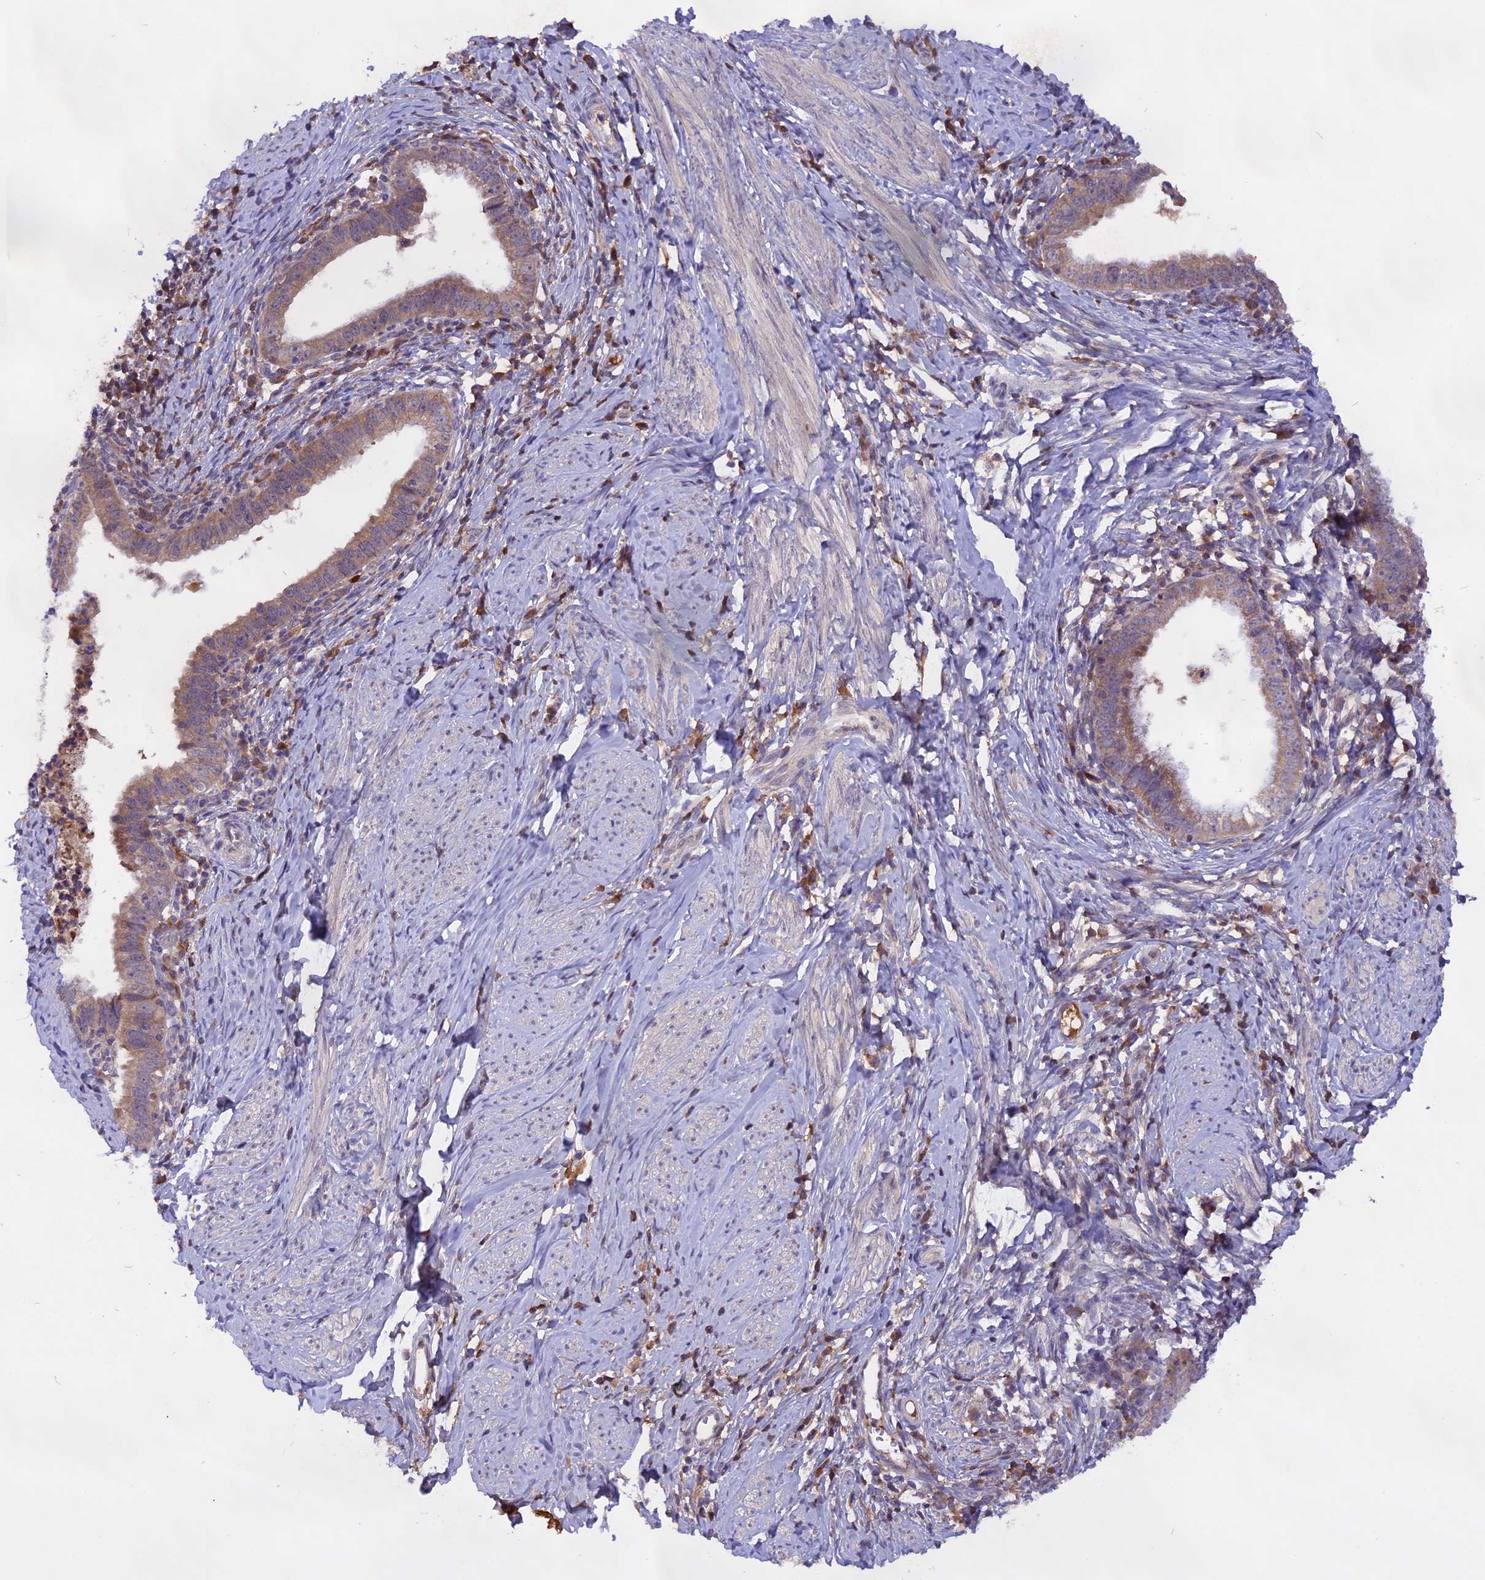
{"staining": {"intensity": "weak", "quantity": ">75%", "location": "cytoplasmic/membranous"}, "tissue": "cervical cancer", "cell_type": "Tumor cells", "image_type": "cancer", "snomed": [{"axis": "morphology", "description": "Adenocarcinoma, NOS"}, {"axis": "topography", "description": "Cervix"}], "caption": "Weak cytoplasmic/membranous positivity is identified in approximately >75% of tumor cells in cervical cancer.", "gene": "MARK4", "patient": {"sex": "female", "age": 36}}